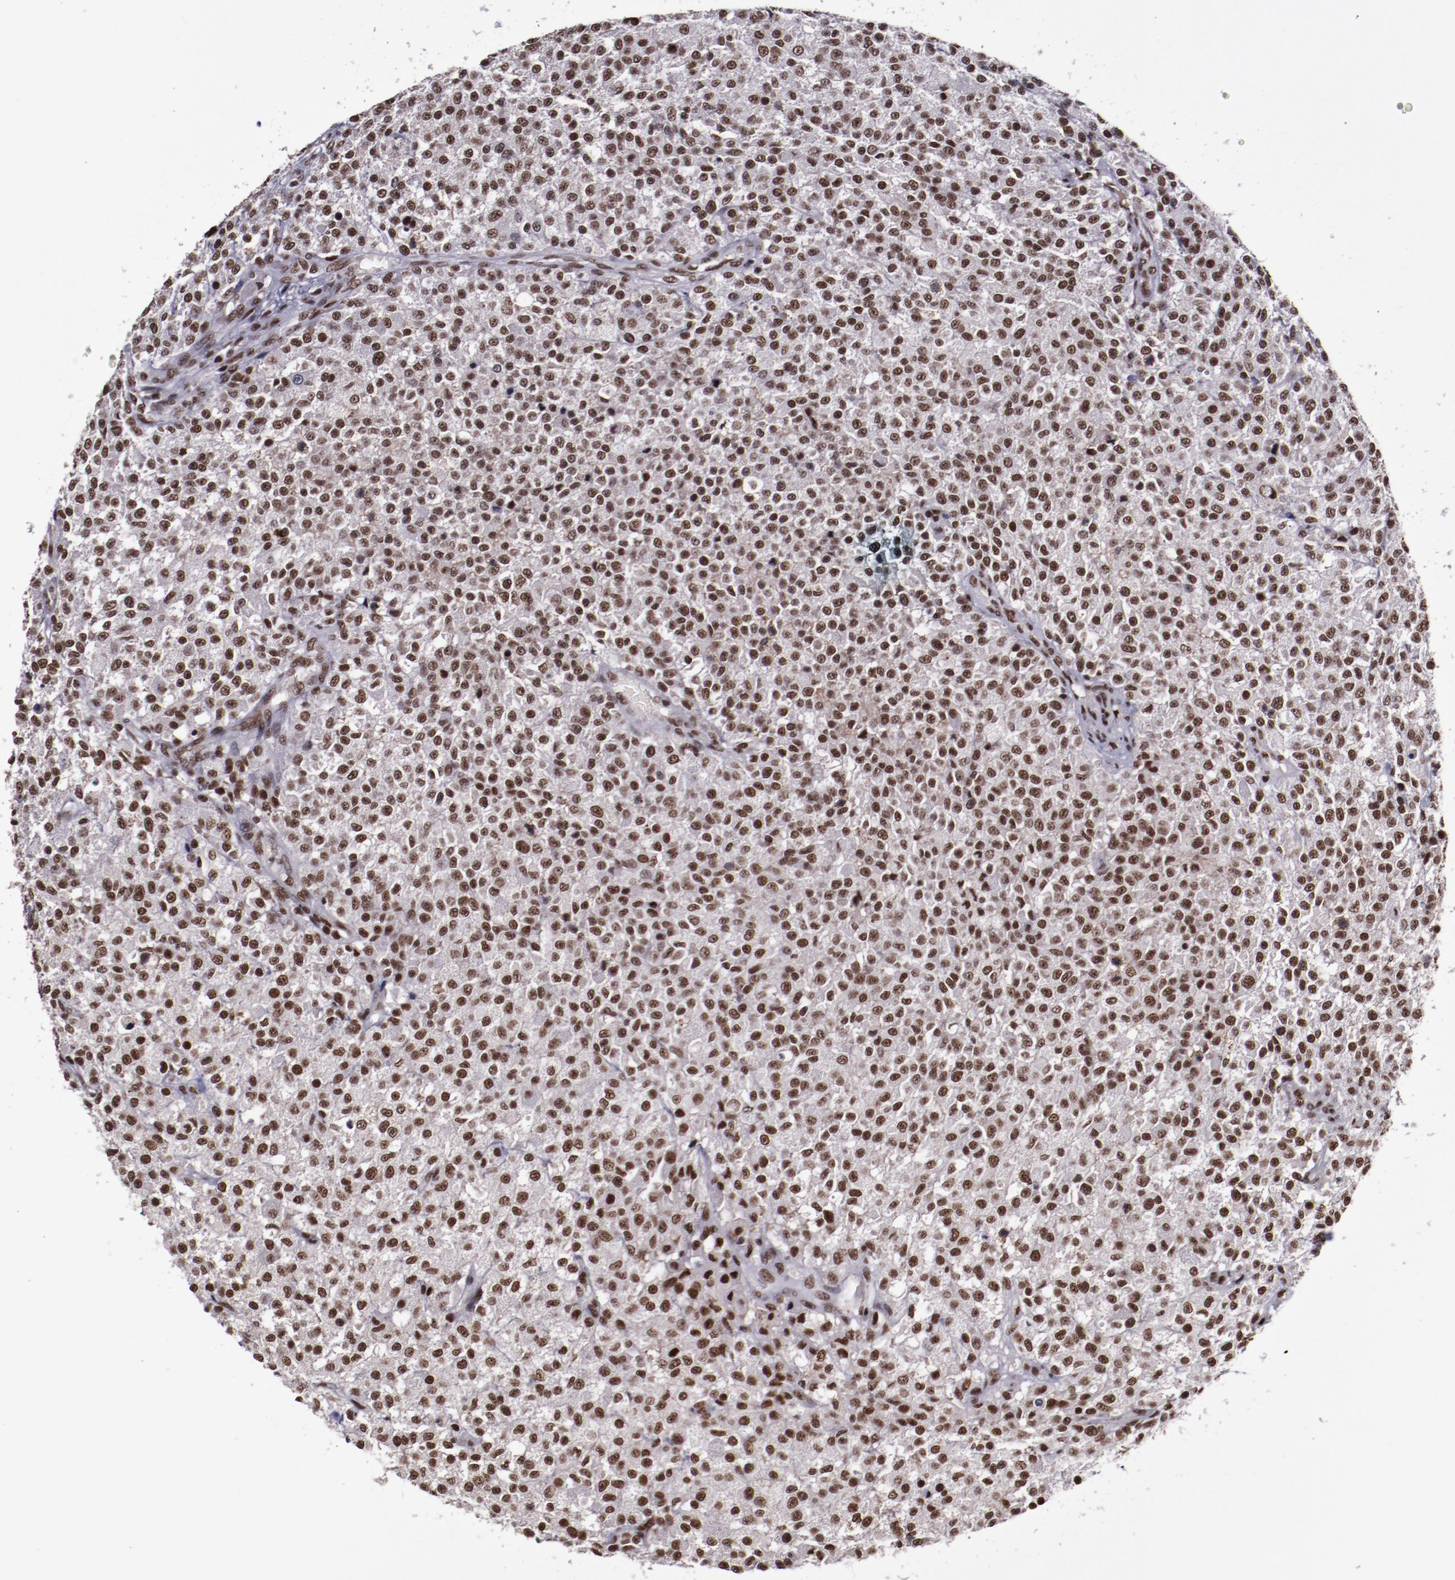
{"staining": {"intensity": "moderate", "quantity": ">75%", "location": "nuclear"}, "tissue": "testis cancer", "cell_type": "Tumor cells", "image_type": "cancer", "snomed": [{"axis": "morphology", "description": "Seminoma, NOS"}, {"axis": "topography", "description": "Testis"}], "caption": "A high-resolution micrograph shows IHC staining of seminoma (testis), which exhibits moderate nuclear positivity in about >75% of tumor cells.", "gene": "ERH", "patient": {"sex": "male", "age": 59}}